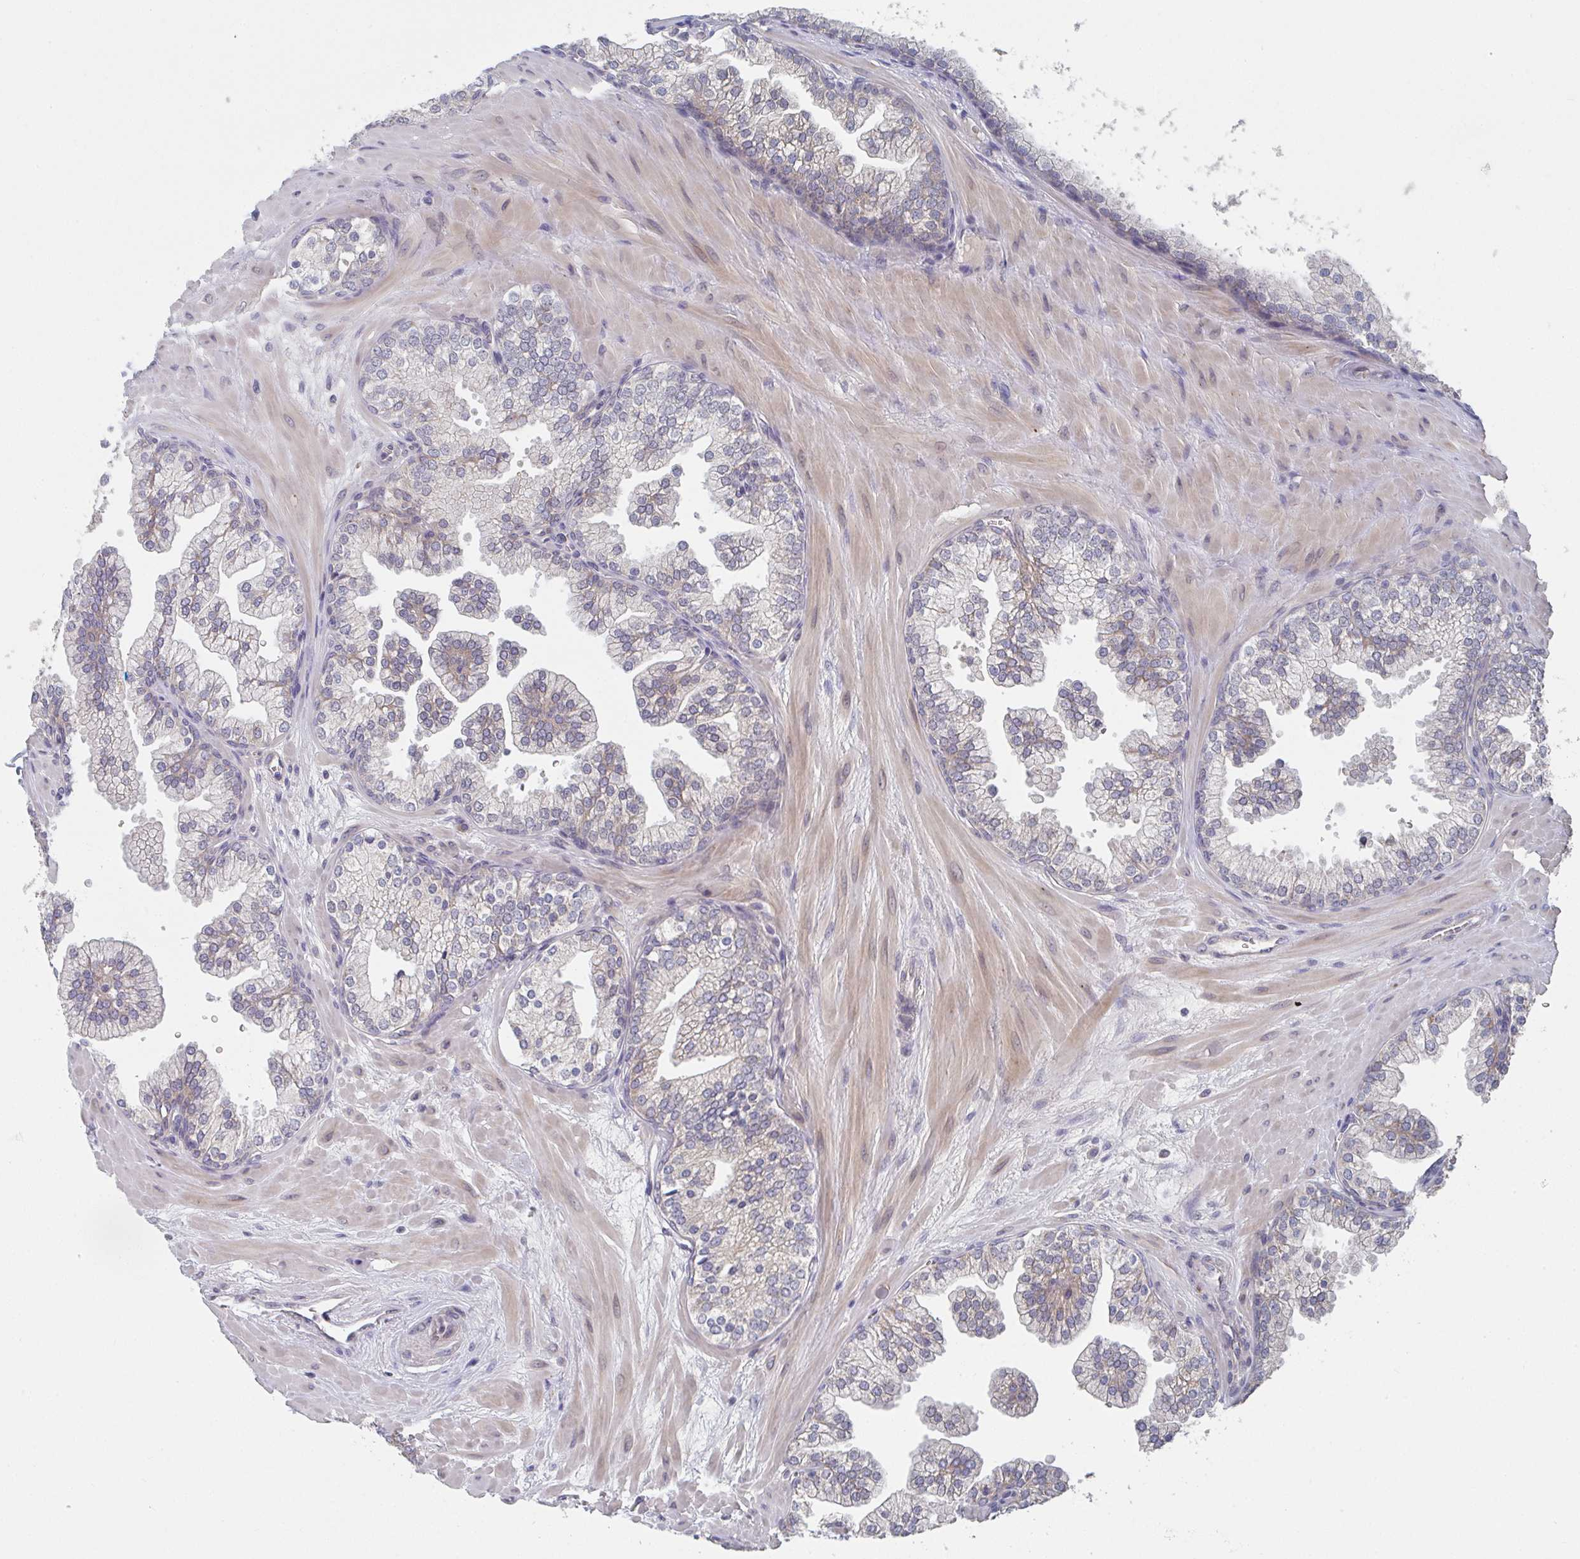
{"staining": {"intensity": "weak", "quantity": "<25%", "location": "cytoplasmic/membranous"}, "tissue": "prostate", "cell_type": "Glandular cells", "image_type": "normal", "snomed": [{"axis": "morphology", "description": "Normal tissue, NOS"}, {"axis": "topography", "description": "Prostate"}, {"axis": "topography", "description": "Peripheral nerve tissue"}], "caption": "Immunohistochemistry of unremarkable prostate shows no staining in glandular cells. (Brightfield microscopy of DAB (3,3'-diaminobenzidine) immunohistochemistry at high magnification).", "gene": "ELOVL1", "patient": {"sex": "male", "age": 61}}